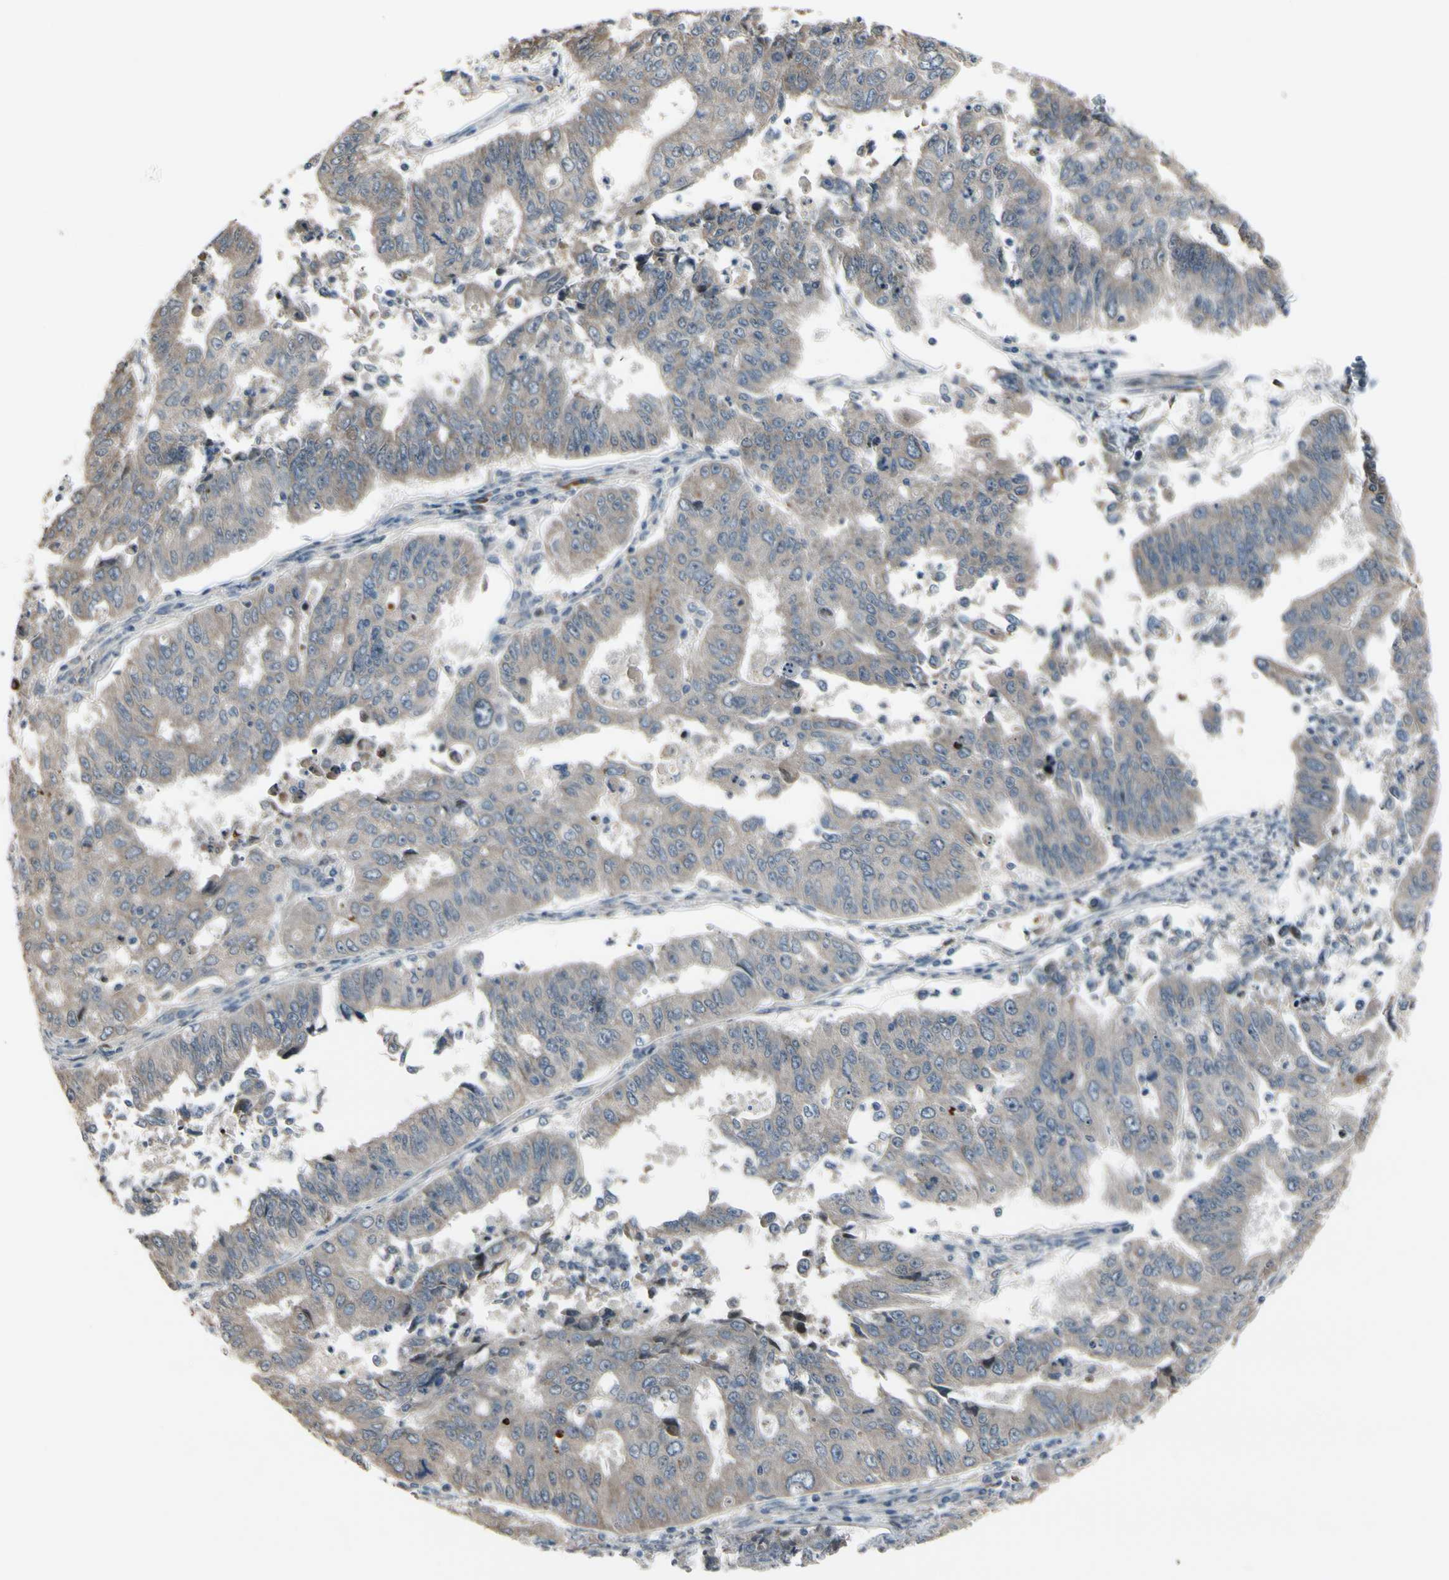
{"staining": {"intensity": "weak", "quantity": ">75%", "location": "cytoplasmic/membranous"}, "tissue": "endometrial cancer", "cell_type": "Tumor cells", "image_type": "cancer", "snomed": [{"axis": "morphology", "description": "Adenocarcinoma, NOS"}, {"axis": "topography", "description": "Endometrium"}], "caption": "About >75% of tumor cells in endometrial cancer (adenocarcinoma) reveal weak cytoplasmic/membranous protein positivity as visualized by brown immunohistochemical staining.", "gene": "SNX29", "patient": {"sex": "female", "age": 42}}